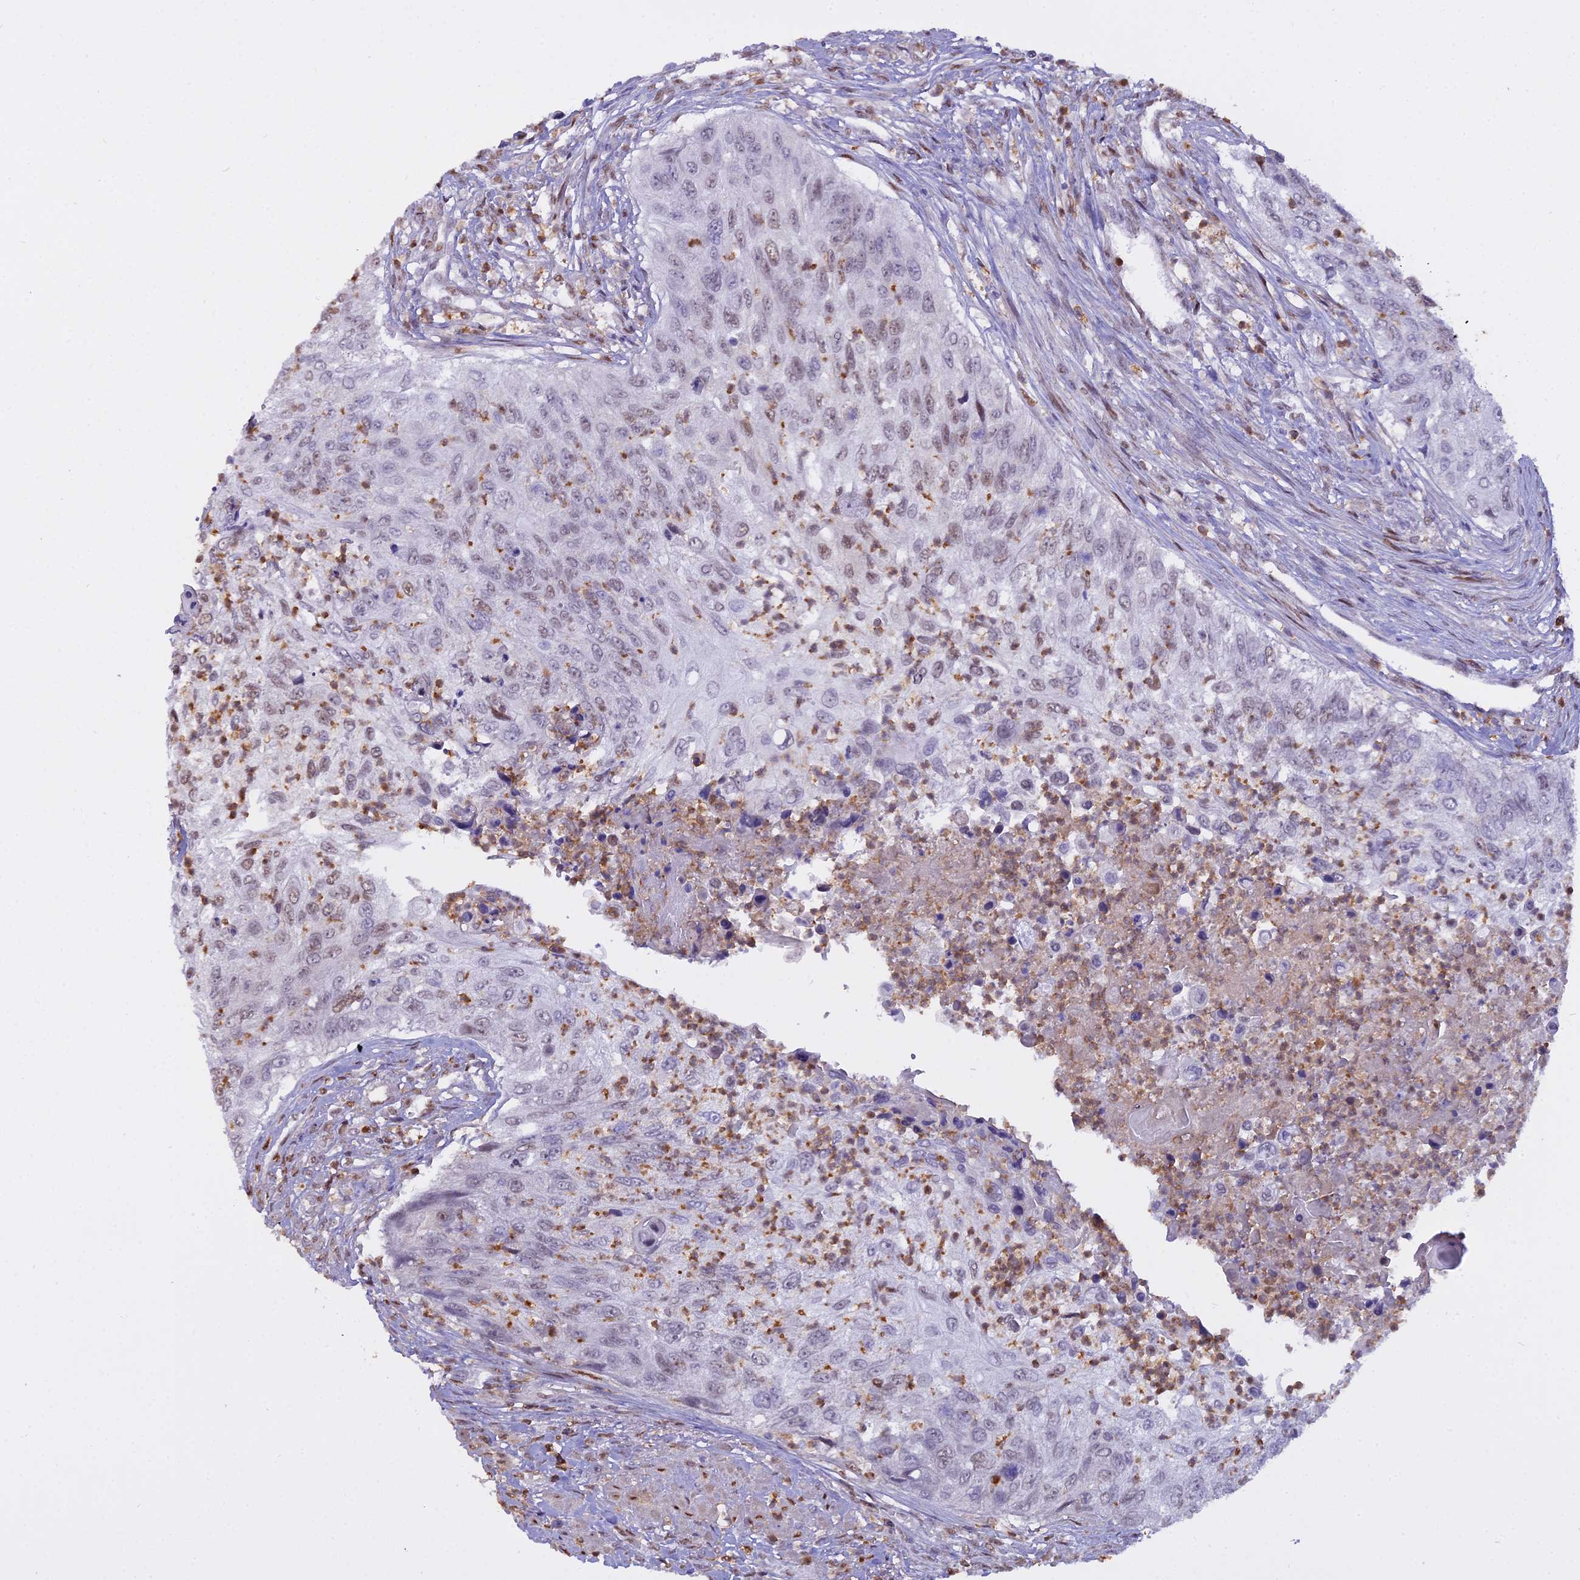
{"staining": {"intensity": "weak", "quantity": "25%-75%", "location": "nuclear"}, "tissue": "urothelial cancer", "cell_type": "Tumor cells", "image_type": "cancer", "snomed": [{"axis": "morphology", "description": "Urothelial carcinoma, High grade"}, {"axis": "topography", "description": "Urinary bladder"}], "caption": "An immunohistochemistry micrograph of neoplastic tissue is shown. Protein staining in brown highlights weak nuclear positivity in urothelial cancer within tumor cells.", "gene": "NPEPL1", "patient": {"sex": "female", "age": 60}}